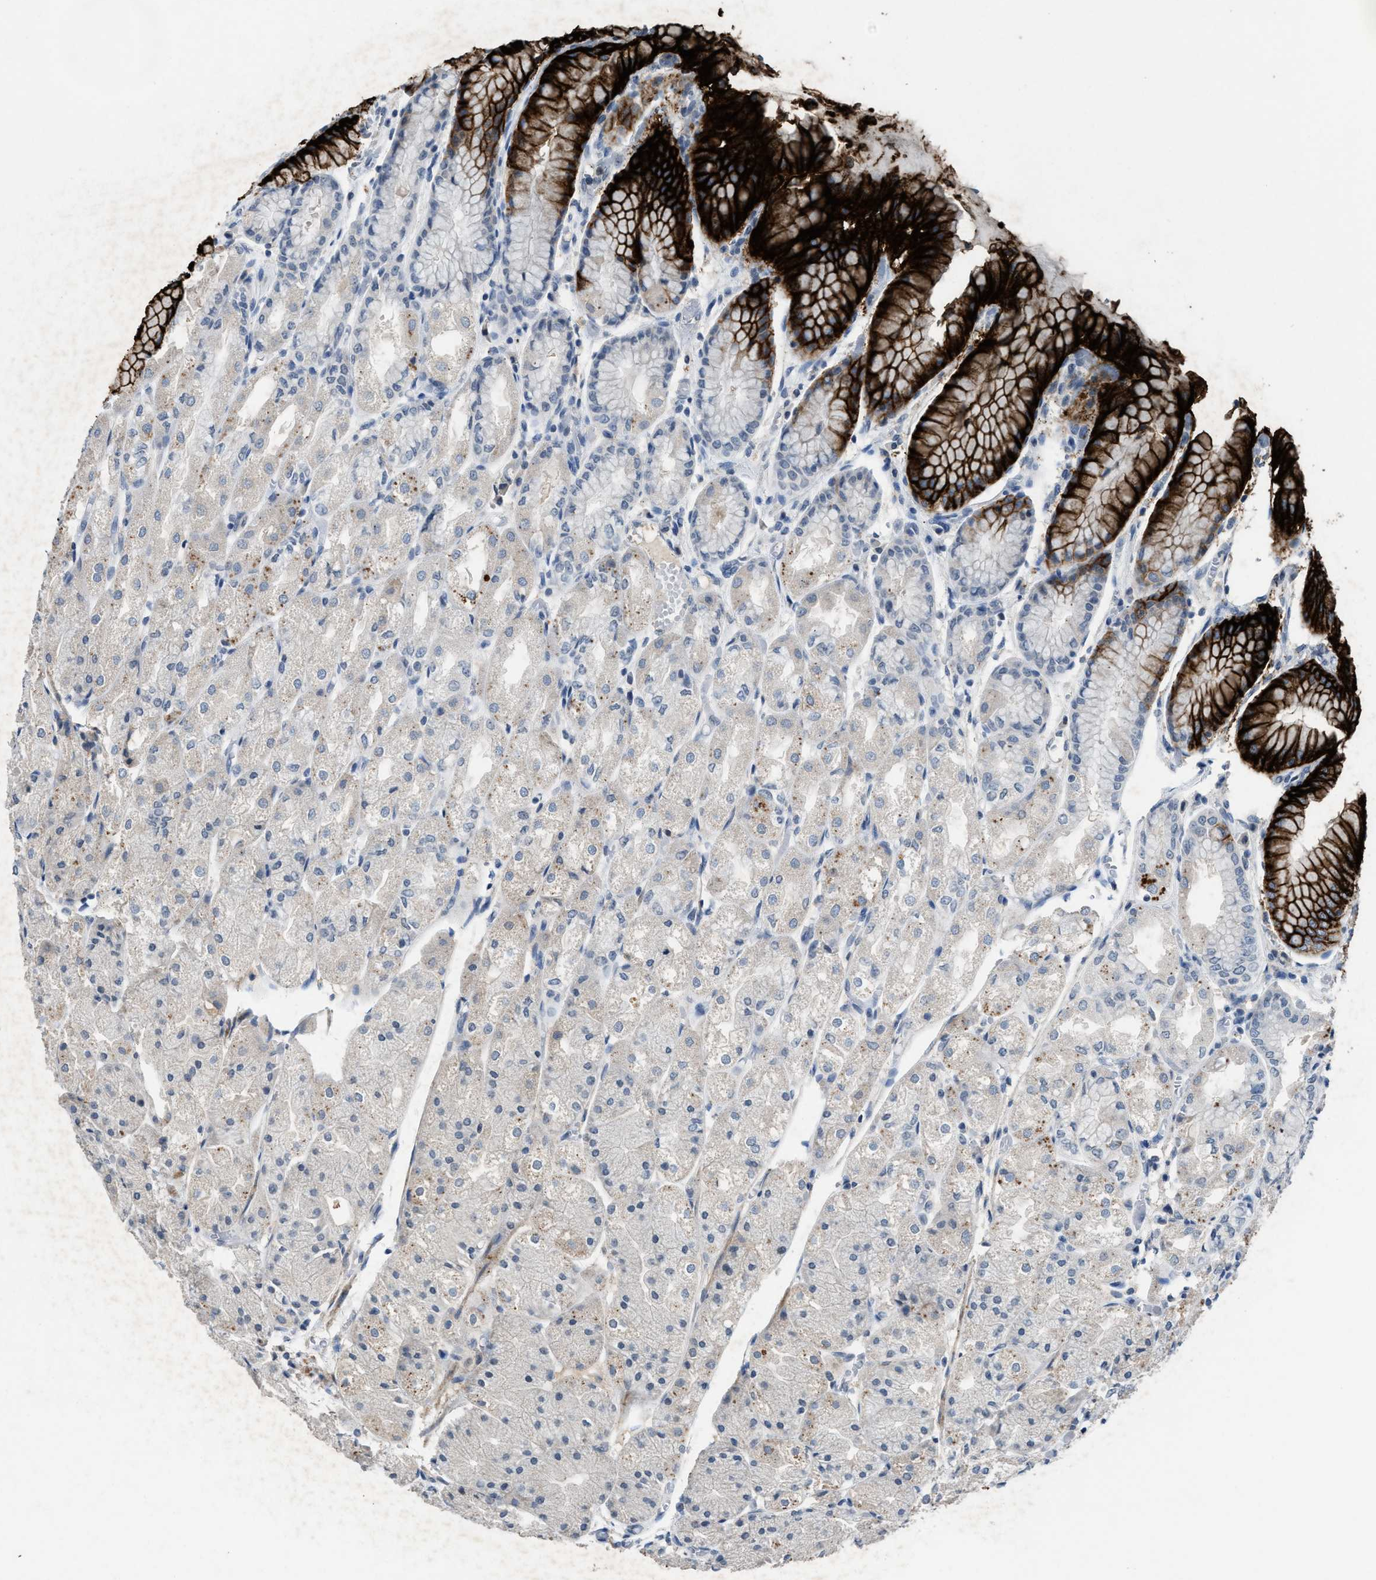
{"staining": {"intensity": "strong", "quantity": "25%-75%", "location": "cytoplasmic/membranous"}, "tissue": "stomach", "cell_type": "Glandular cells", "image_type": "normal", "snomed": [{"axis": "morphology", "description": "Normal tissue, NOS"}, {"axis": "topography", "description": "Stomach, upper"}], "caption": "The micrograph reveals staining of benign stomach, revealing strong cytoplasmic/membranous protein positivity (brown color) within glandular cells. Ihc stains the protein in brown and the nuclei are stained blue.", "gene": "SLC5A5", "patient": {"sex": "male", "age": 72}}